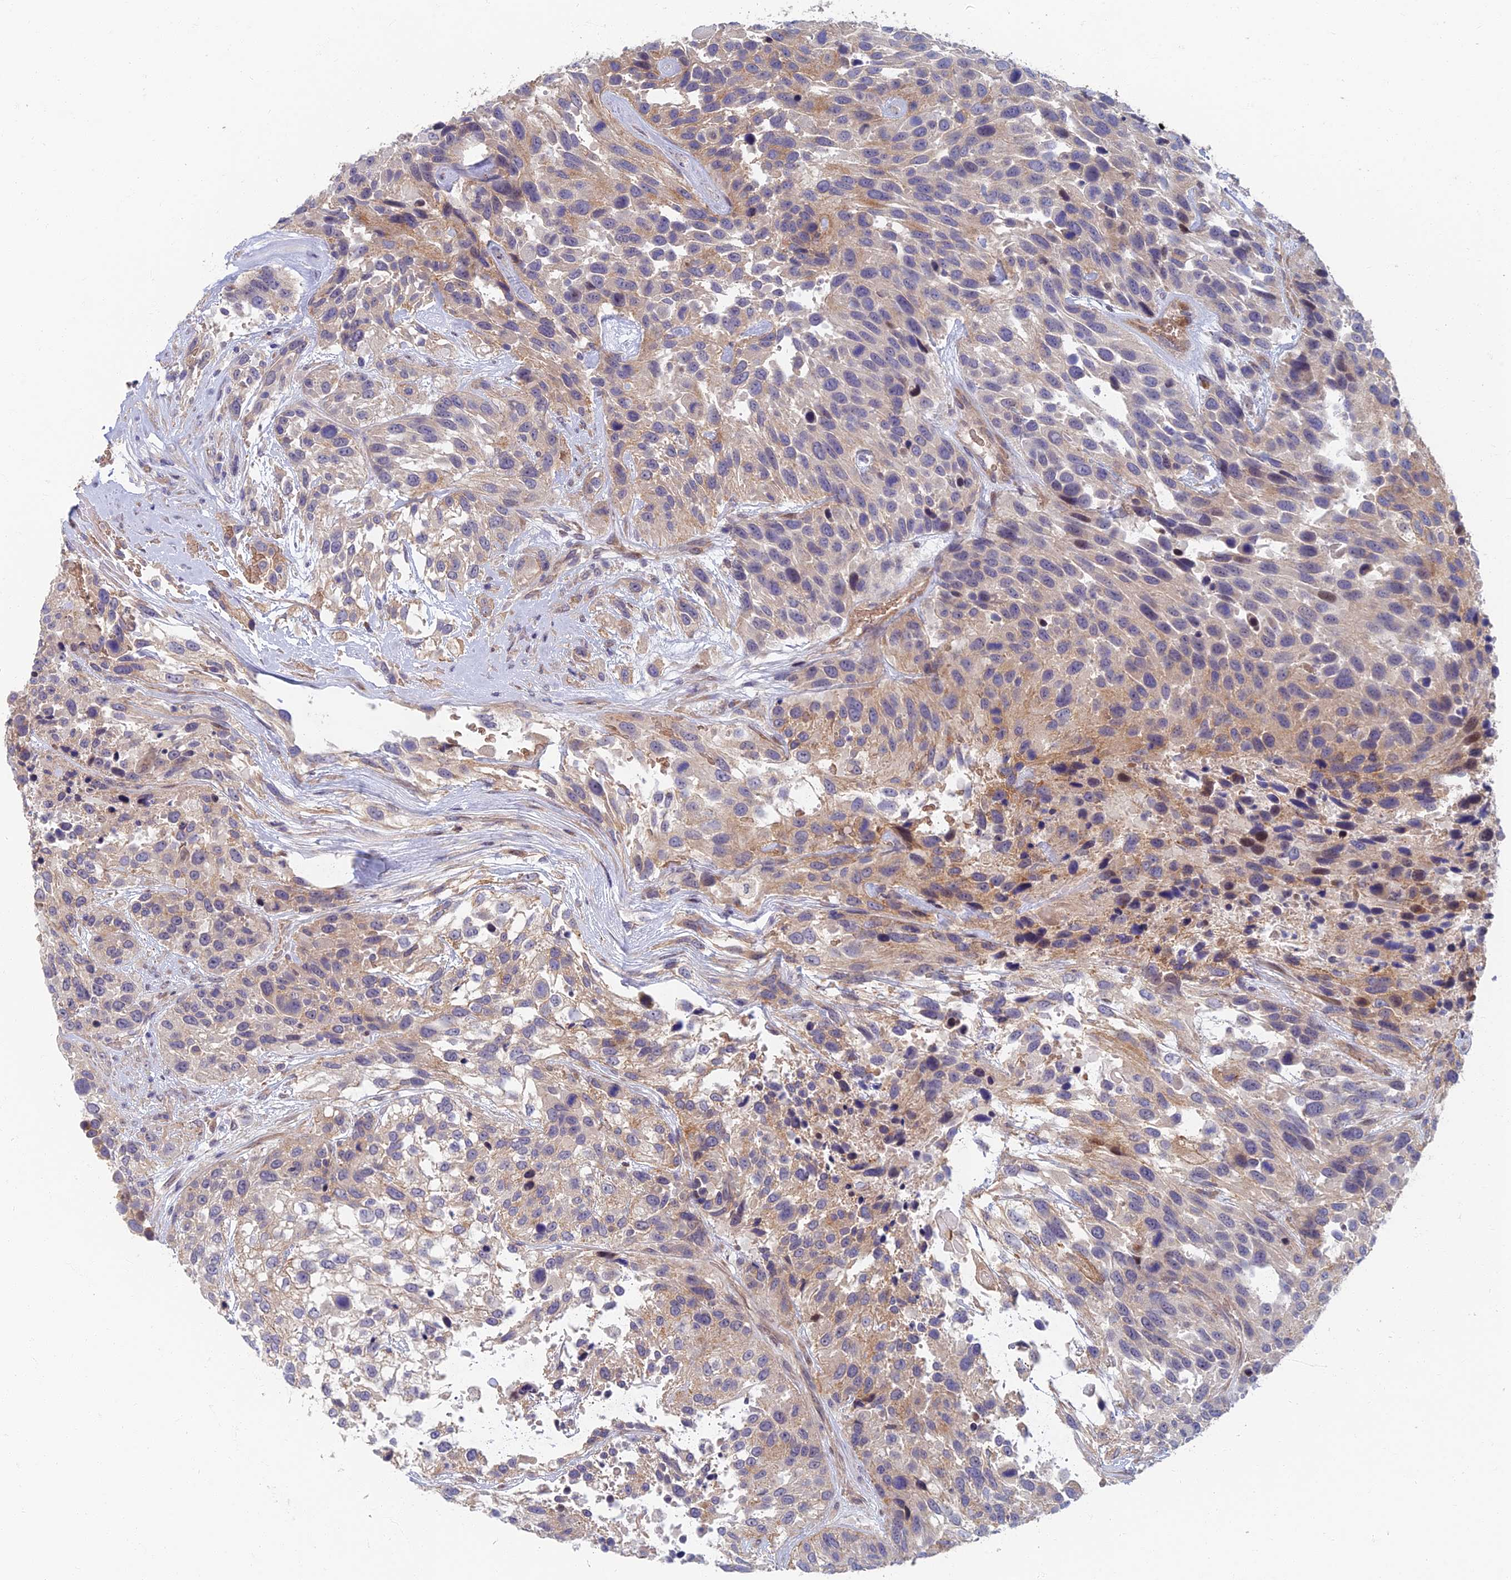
{"staining": {"intensity": "moderate", "quantity": "25%-75%", "location": "cytoplasmic/membranous"}, "tissue": "urothelial cancer", "cell_type": "Tumor cells", "image_type": "cancer", "snomed": [{"axis": "morphology", "description": "Urothelial carcinoma, High grade"}, {"axis": "topography", "description": "Urinary bladder"}], "caption": "A high-resolution micrograph shows immunohistochemistry staining of urothelial cancer, which displays moderate cytoplasmic/membranous expression in about 25%-75% of tumor cells. (Brightfield microscopy of DAB IHC at high magnification).", "gene": "RHBDL2", "patient": {"sex": "female", "age": 70}}